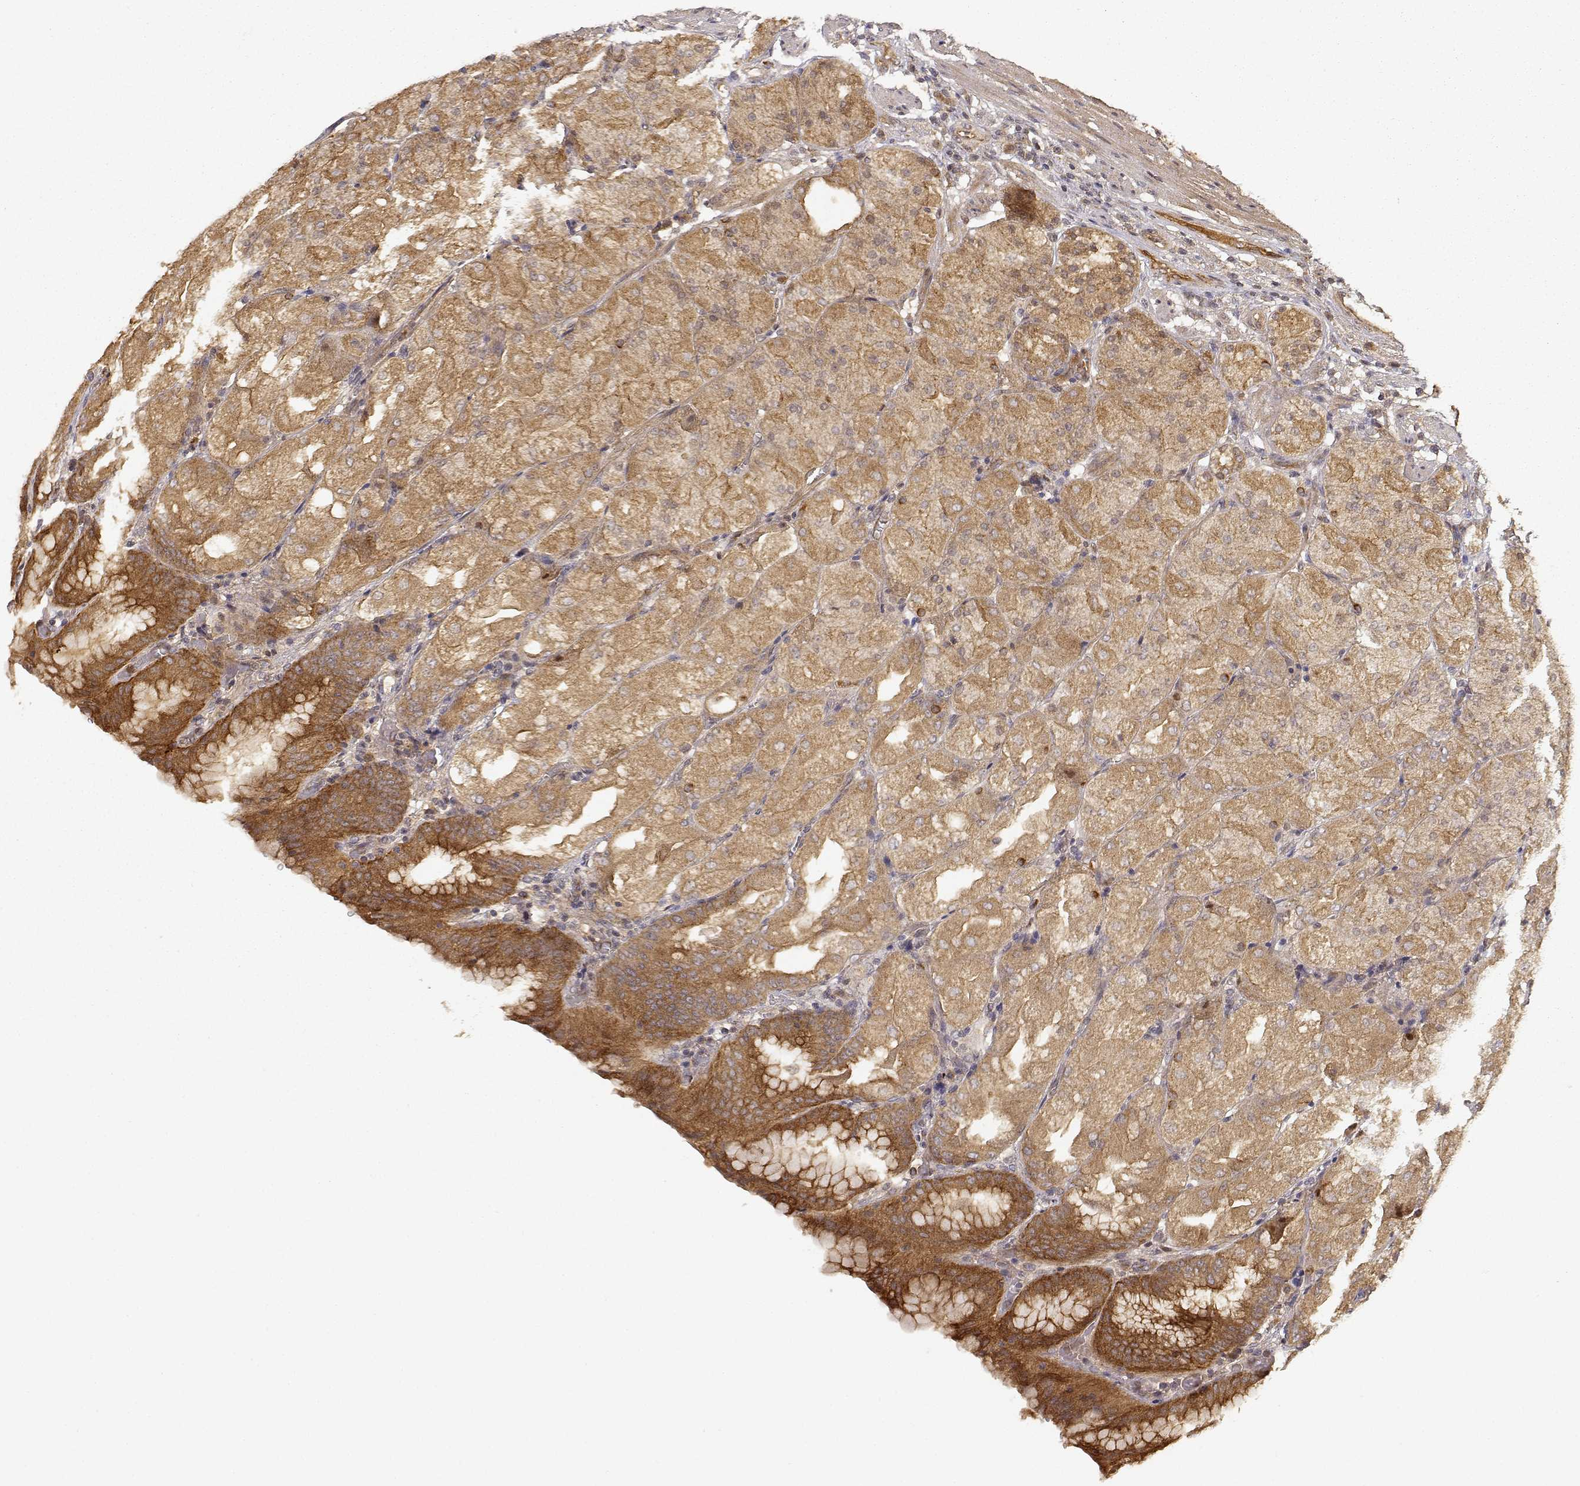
{"staining": {"intensity": "moderate", "quantity": ">75%", "location": "cytoplasmic/membranous"}, "tissue": "stomach", "cell_type": "Glandular cells", "image_type": "normal", "snomed": [{"axis": "morphology", "description": "Normal tissue, NOS"}, {"axis": "topography", "description": "Stomach, upper"}, {"axis": "topography", "description": "Stomach"}, {"axis": "topography", "description": "Stomach, lower"}], "caption": "Immunohistochemical staining of unremarkable stomach displays >75% levels of moderate cytoplasmic/membranous protein positivity in about >75% of glandular cells. The staining was performed using DAB to visualize the protein expression in brown, while the nuclei were stained in blue with hematoxylin (Magnification: 20x).", "gene": "CDK5RAP2", "patient": {"sex": "male", "age": 62}}